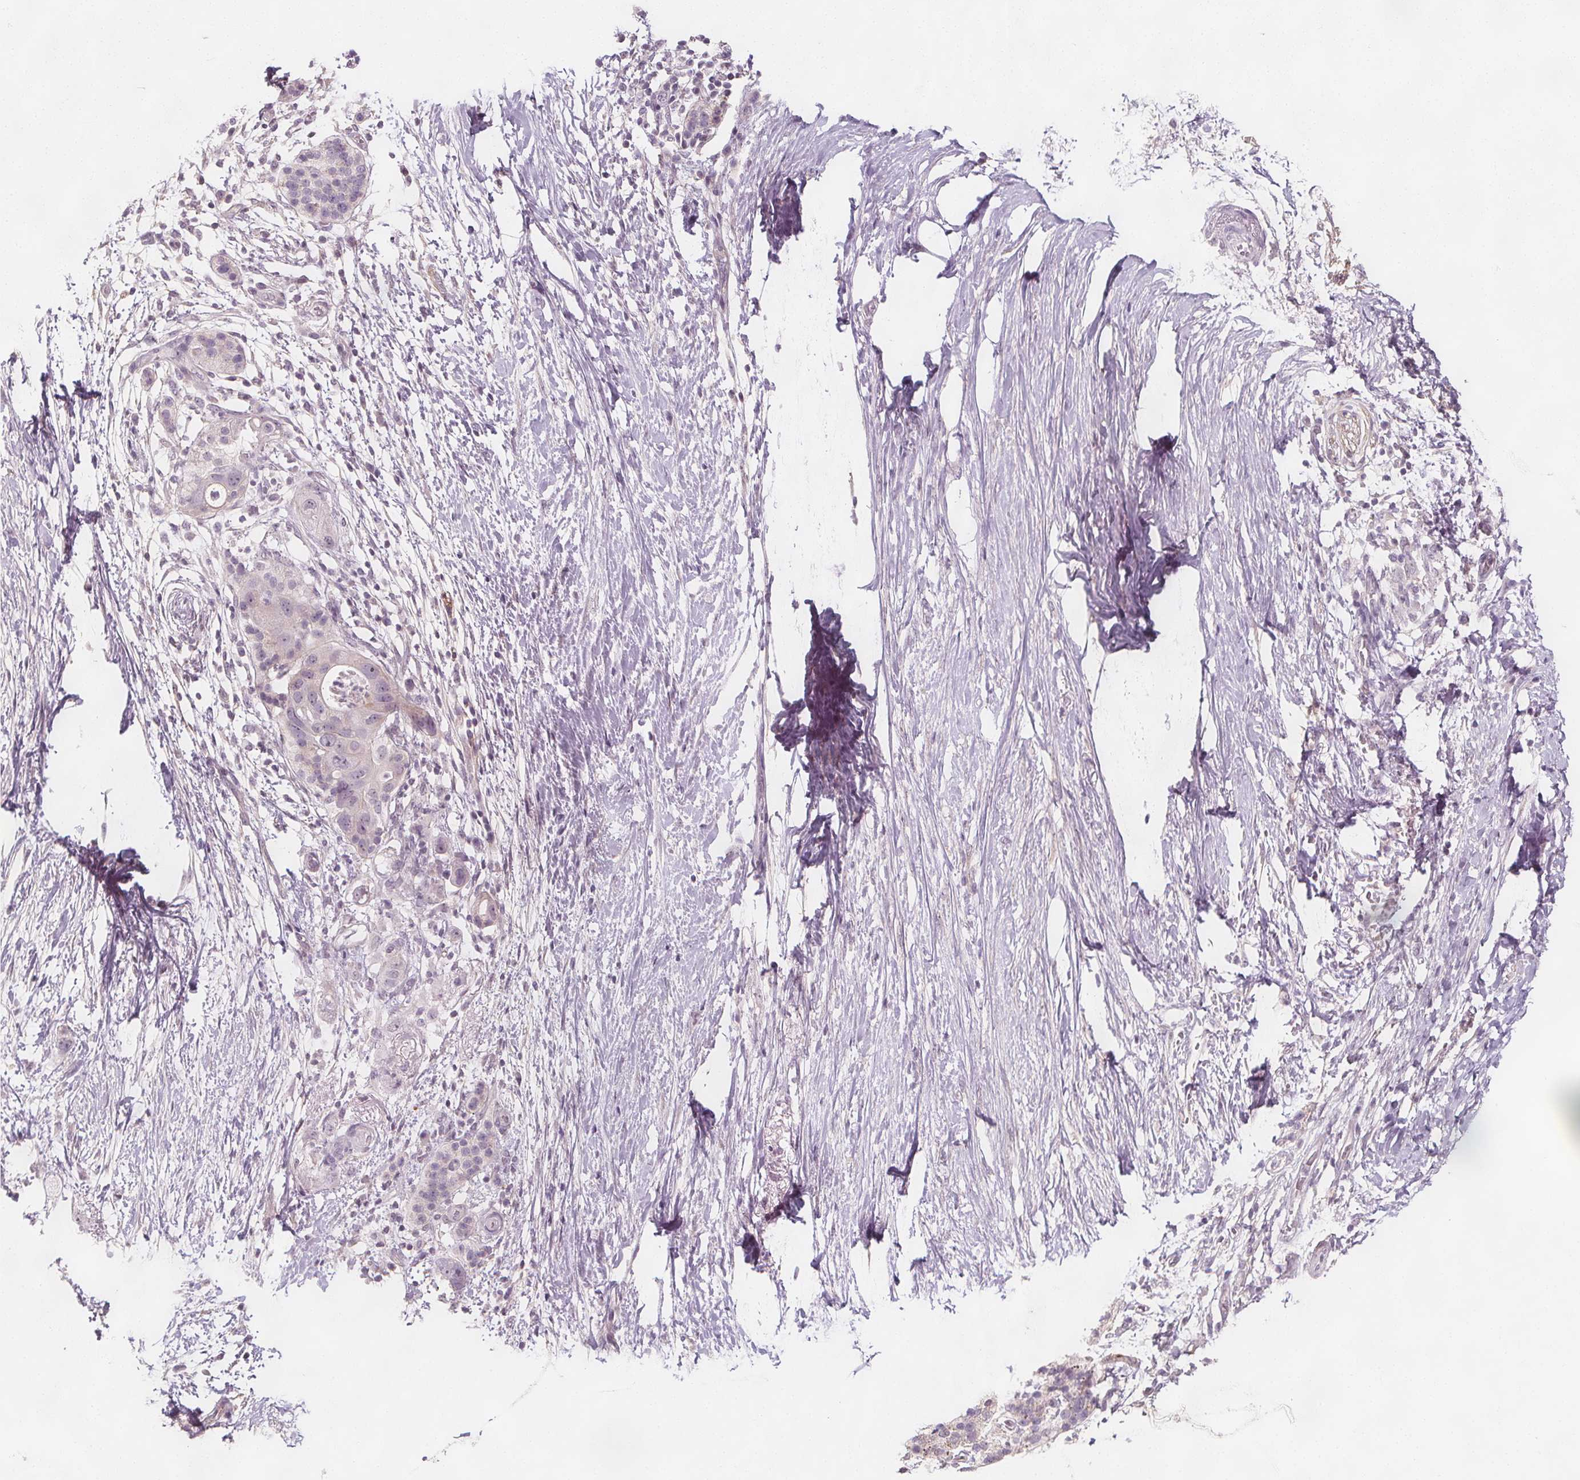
{"staining": {"intensity": "negative", "quantity": "none", "location": "none"}, "tissue": "pancreatic cancer", "cell_type": "Tumor cells", "image_type": "cancer", "snomed": [{"axis": "morphology", "description": "Adenocarcinoma, NOS"}, {"axis": "topography", "description": "Pancreas"}], "caption": "Immunohistochemistry histopathology image of neoplastic tissue: human pancreatic cancer stained with DAB exhibits no significant protein staining in tumor cells.", "gene": "C1orf167", "patient": {"sex": "female", "age": 72}}